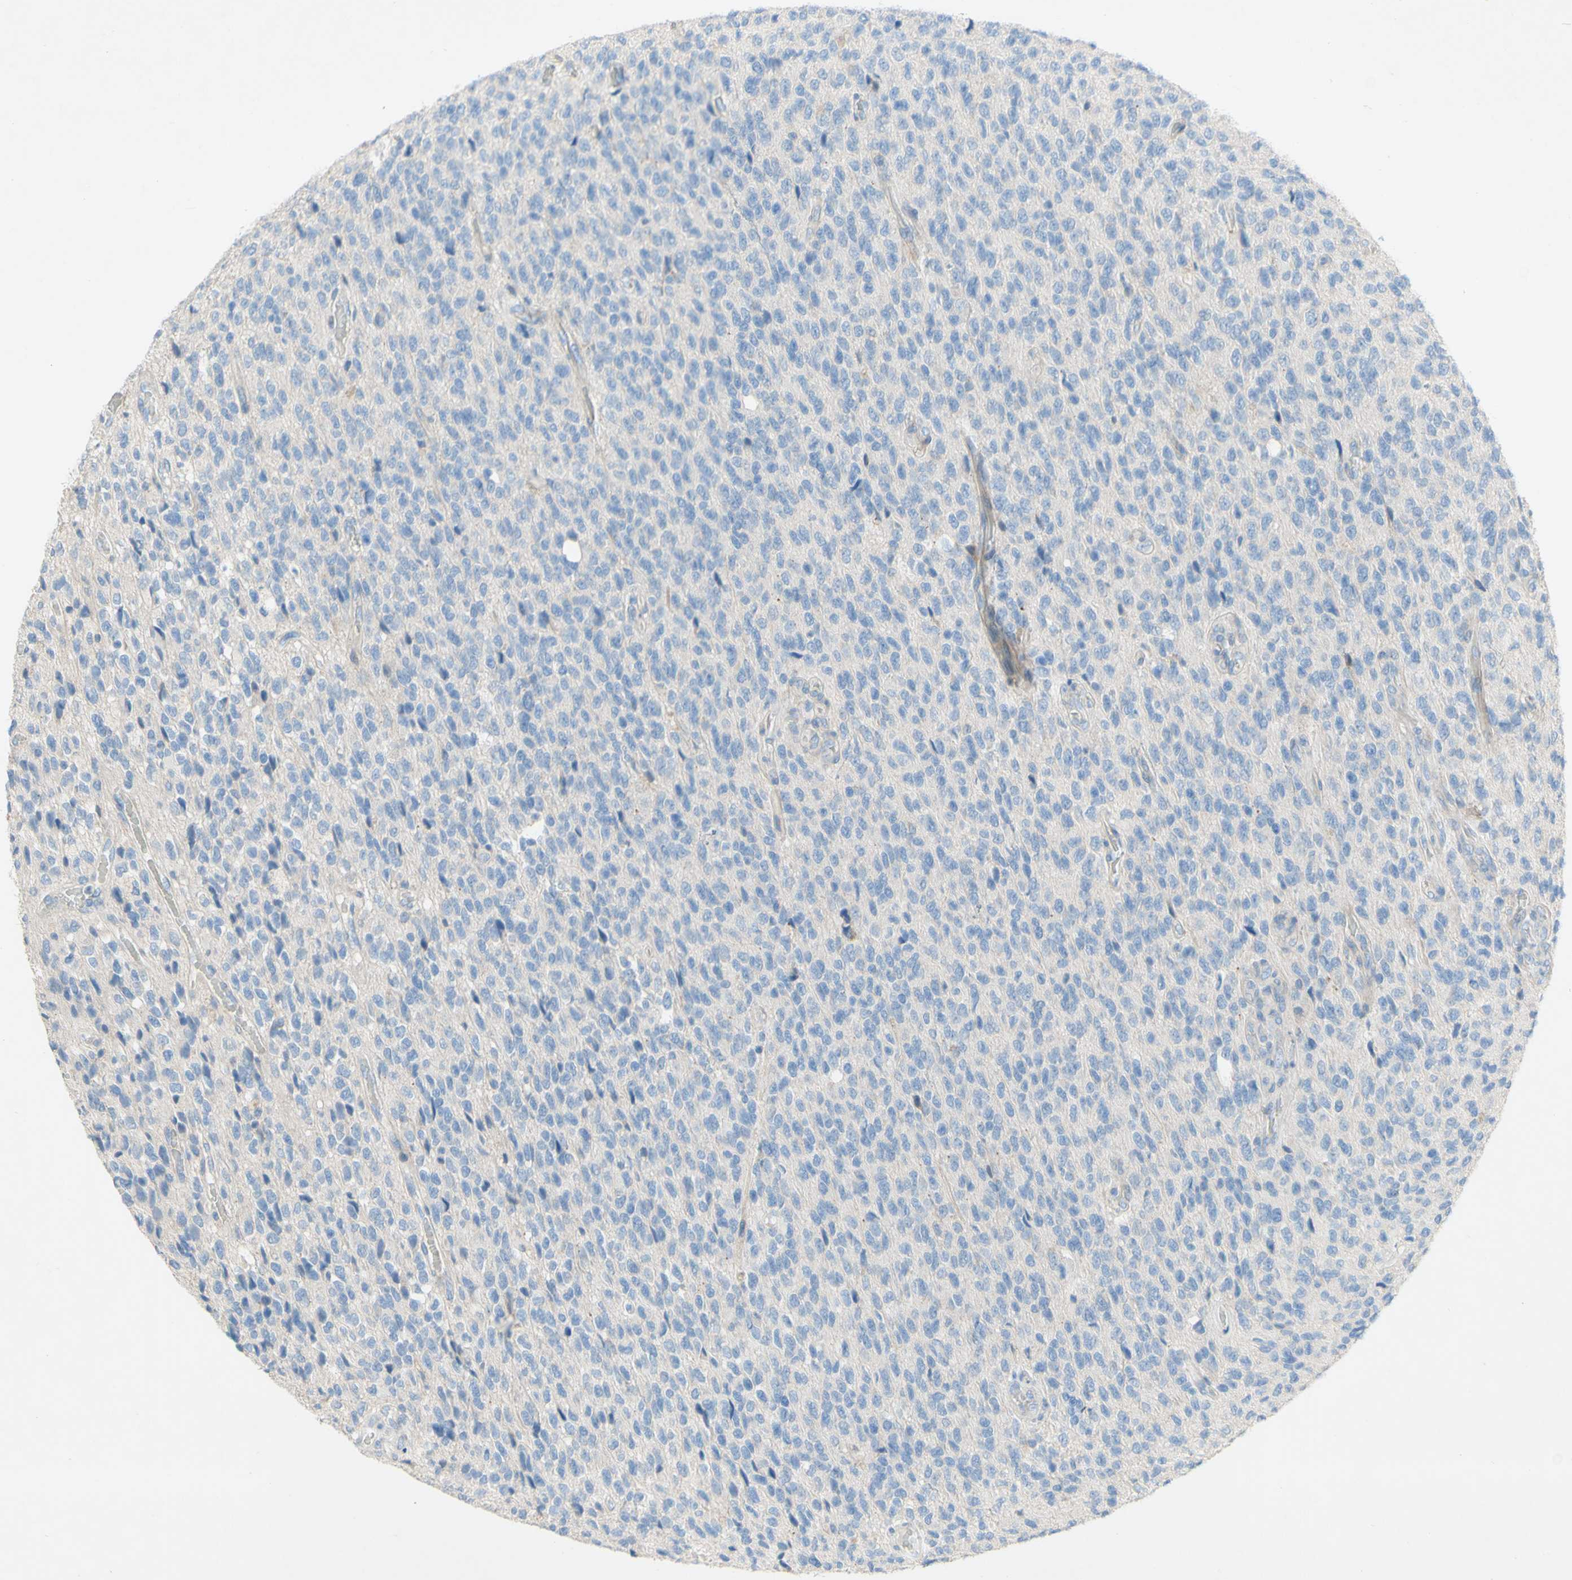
{"staining": {"intensity": "negative", "quantity": "none", "location": "none"}, "tissue": "glioma", "cell_type": "Tumor cells", "image_type": "cancer", "snomed": [{"axis": "morphology", "description": "Glioma, malignant, High grade"}, {"axis": "topography", "description": "pancreas cauda"}], "caption": "A high-resolution micrograph shows immunohistochemistry staining of glioma, which exhibits no significant positivity in tumor cells. The staining was performed using DAB to visualize the protein expression in brown, while the nuclei were stained in blue with hematoxylin (Magnification: 20x).", "gene": "ACADL", "patient": {"sex": "male", "age": 60}}